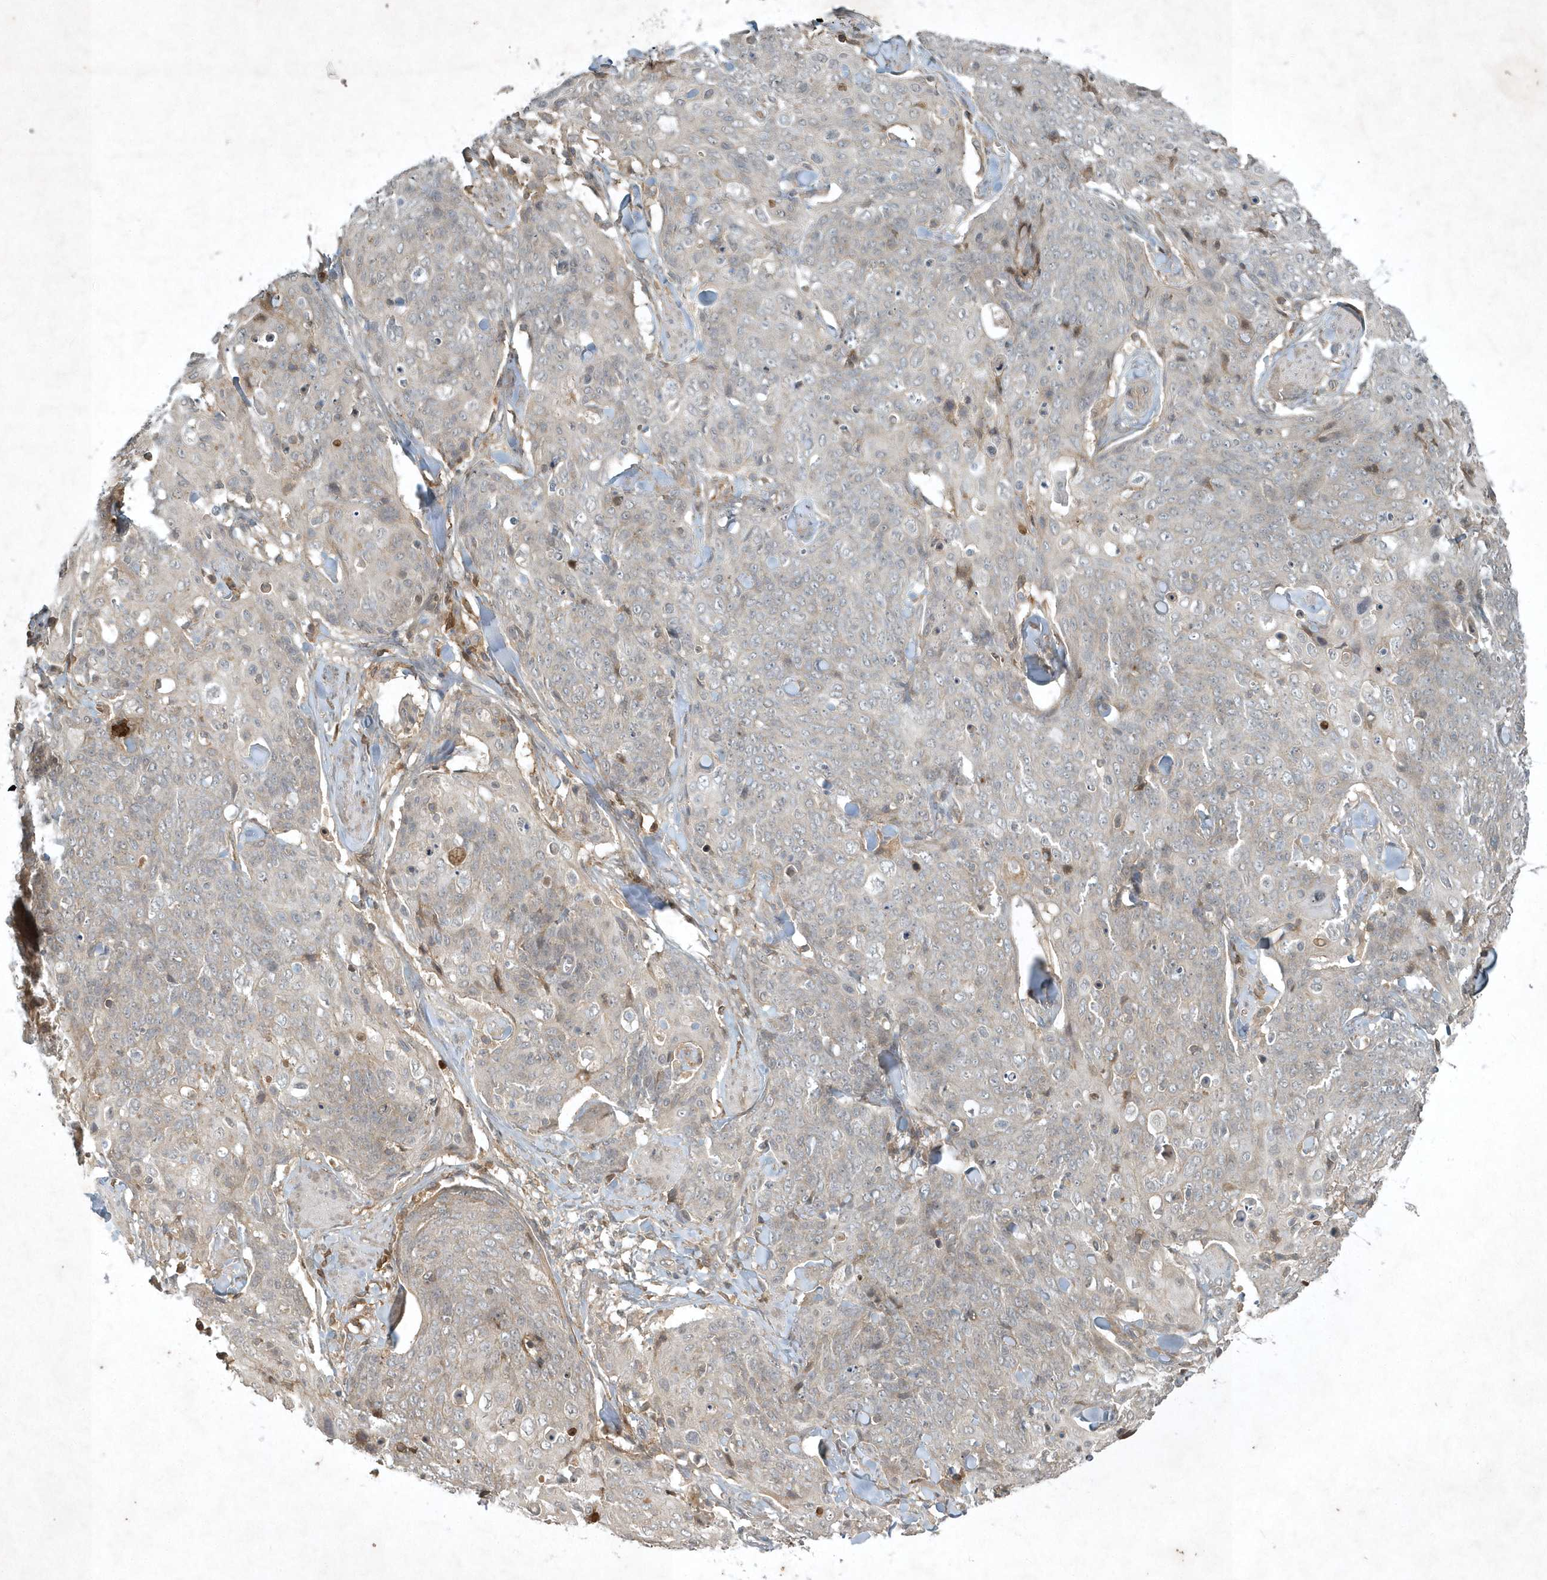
{"staining": {"intensity": "negative", "quantity": "none", "location": "none"}, "tissue": "skin cancer", "cell_type": "Tumor cells", "image_type": "cancer", "snomed": [{"axis": "morphology", "description": "Squamous cell carcinoma, NOS"}, {"axis": "topography", "description": "Skin"}, {"axis": "topography", "description": "Vulva"}], "caption": "The histopathology image demonstrates no significant staining in tumor cells of skin cancer (squamous cell carcinoma). (DAB IHC with hematoxylin counter stain).", "gene": "TNFAIP6", "patient": {"sex": "female", "age": 85}}